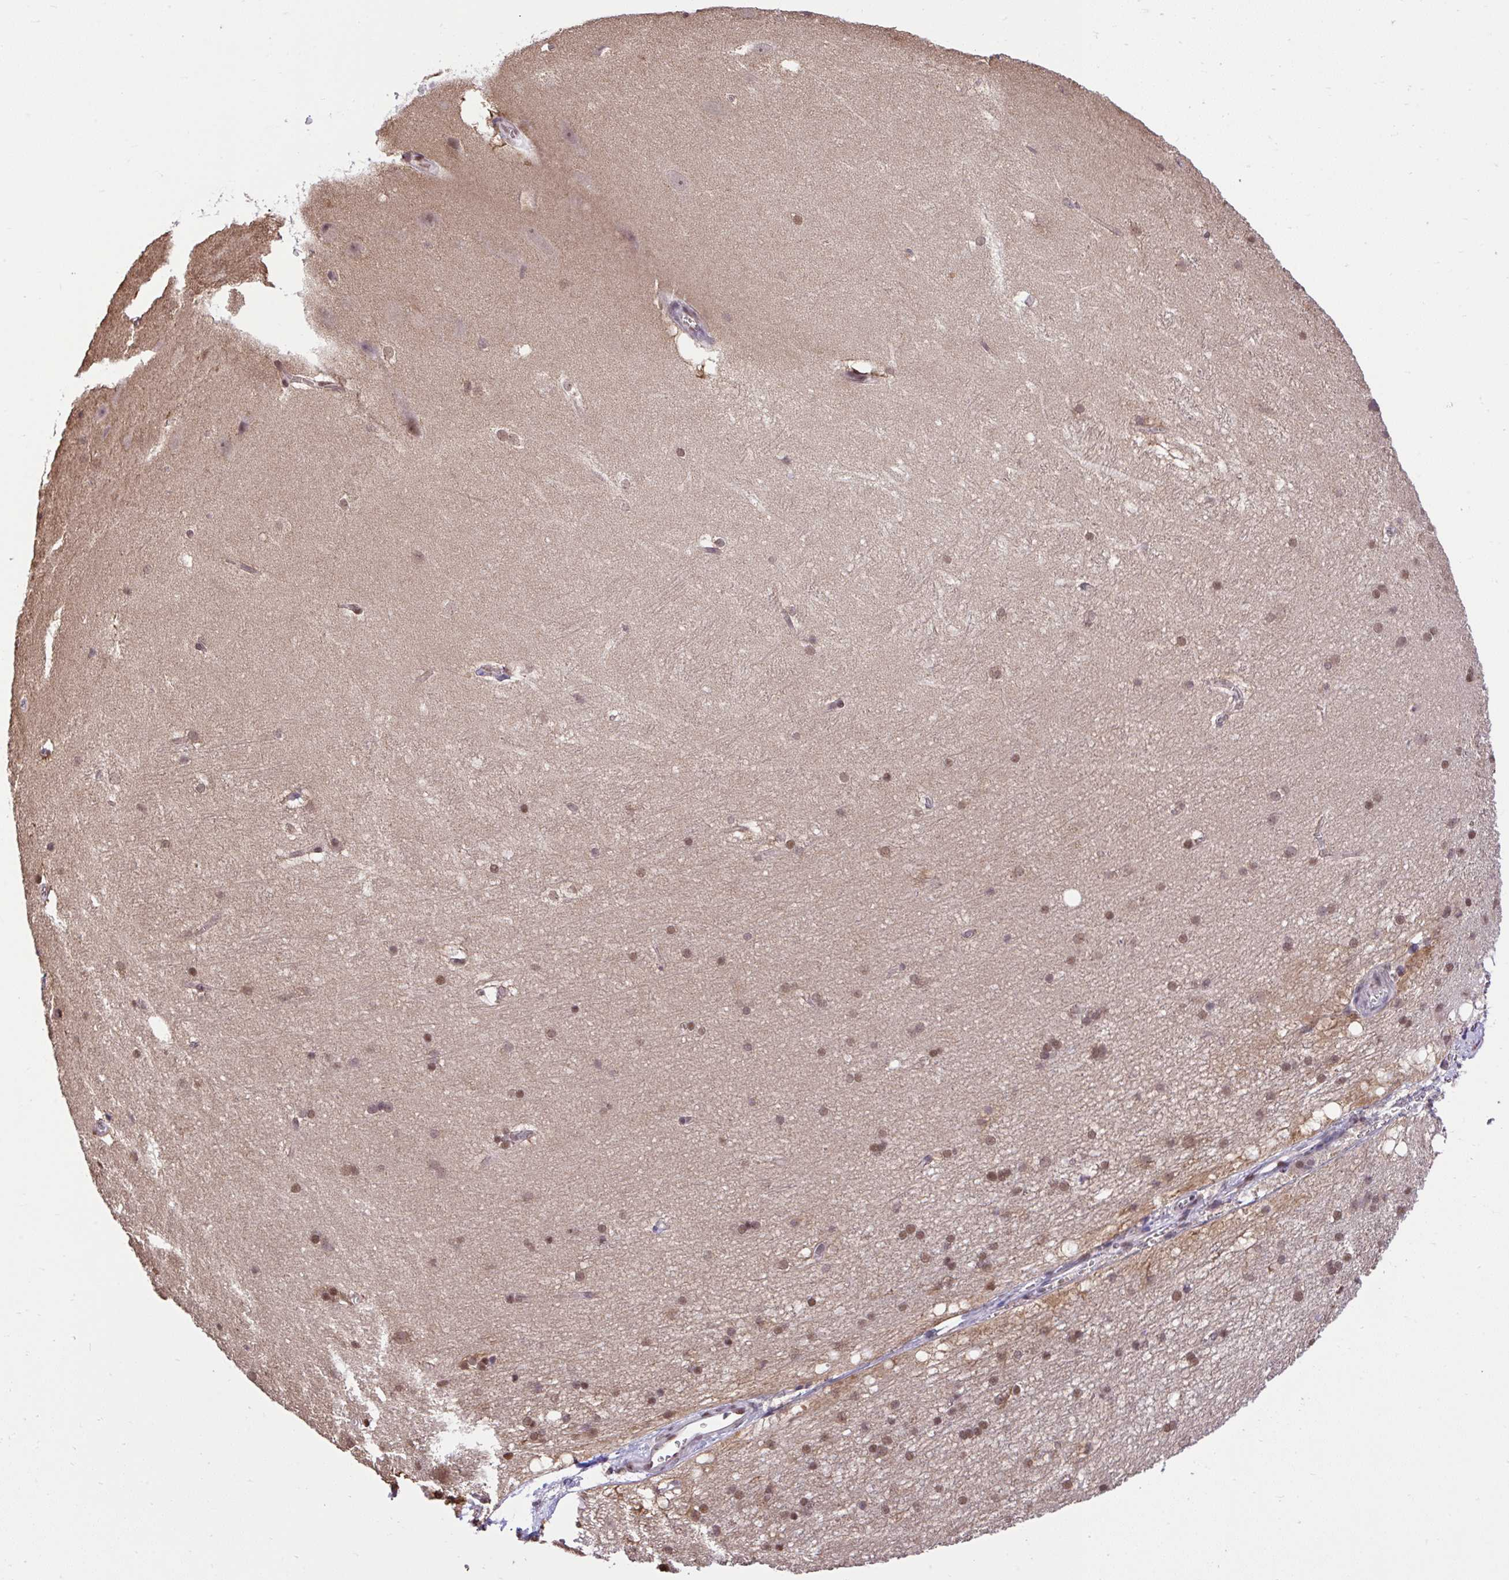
{"staining": {"intensity": "weak", "quantity": "25%-75%", "location": "nuclear"}, "tissue": "hippocampus", "cell_type": "Glial cells", "image_type": "normal", "snomed": [{"axis": "morphology", "description": "Normal tissue, NOS"}, {"axis": "topography", "description": "Cerebral cortex"}, {"axis": "topography", "description": "Hippocampus"}], "caption": "IHC histopathology image of unremarkable hippocampus: human hippocampus stained using immunohistochemistry demonstrates low levels of weak protein expression localized specifically in the nuclear of glial cells, appearing as a nuclear brown color.", "gene": "GLIS3", "patient": {"sex": "female", "age": 19}}